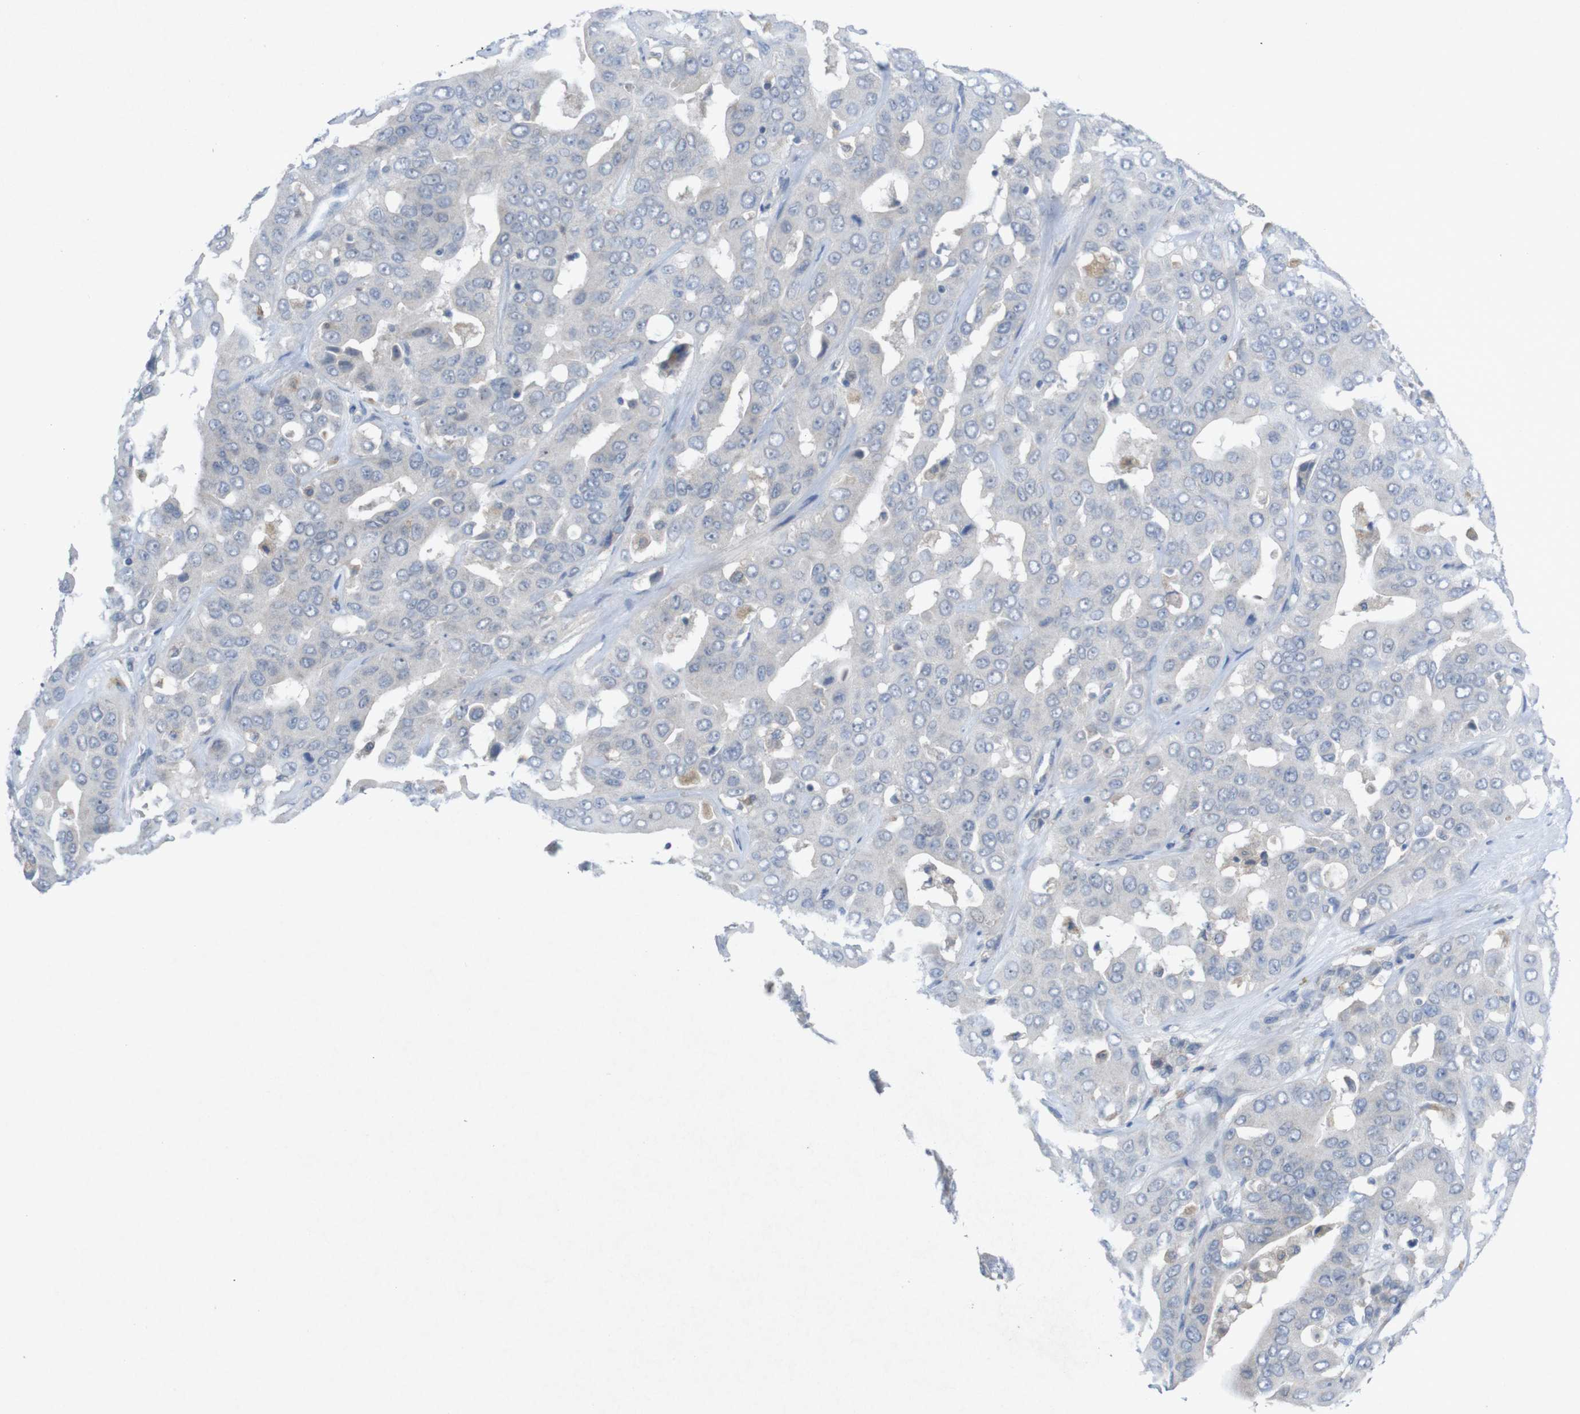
{"staining": {"intensity": "negative", "quantity": "none", "location": "none"}, "tissue": "liver cancer", "cell_type": "Tumor cells", "image_type": "cancer", "snomed": [{"axis": "morphology", "description": "Cholangiocarcinoma"}, {"axis": "topography", "description": "Liver"}], "caption": "Photomicrograph shows no protein staining in tumor cells of liver cholangiocarcinoma tissue.", "gene": "SLAMF7", "patient": {"sex": "female", "age": 52}}